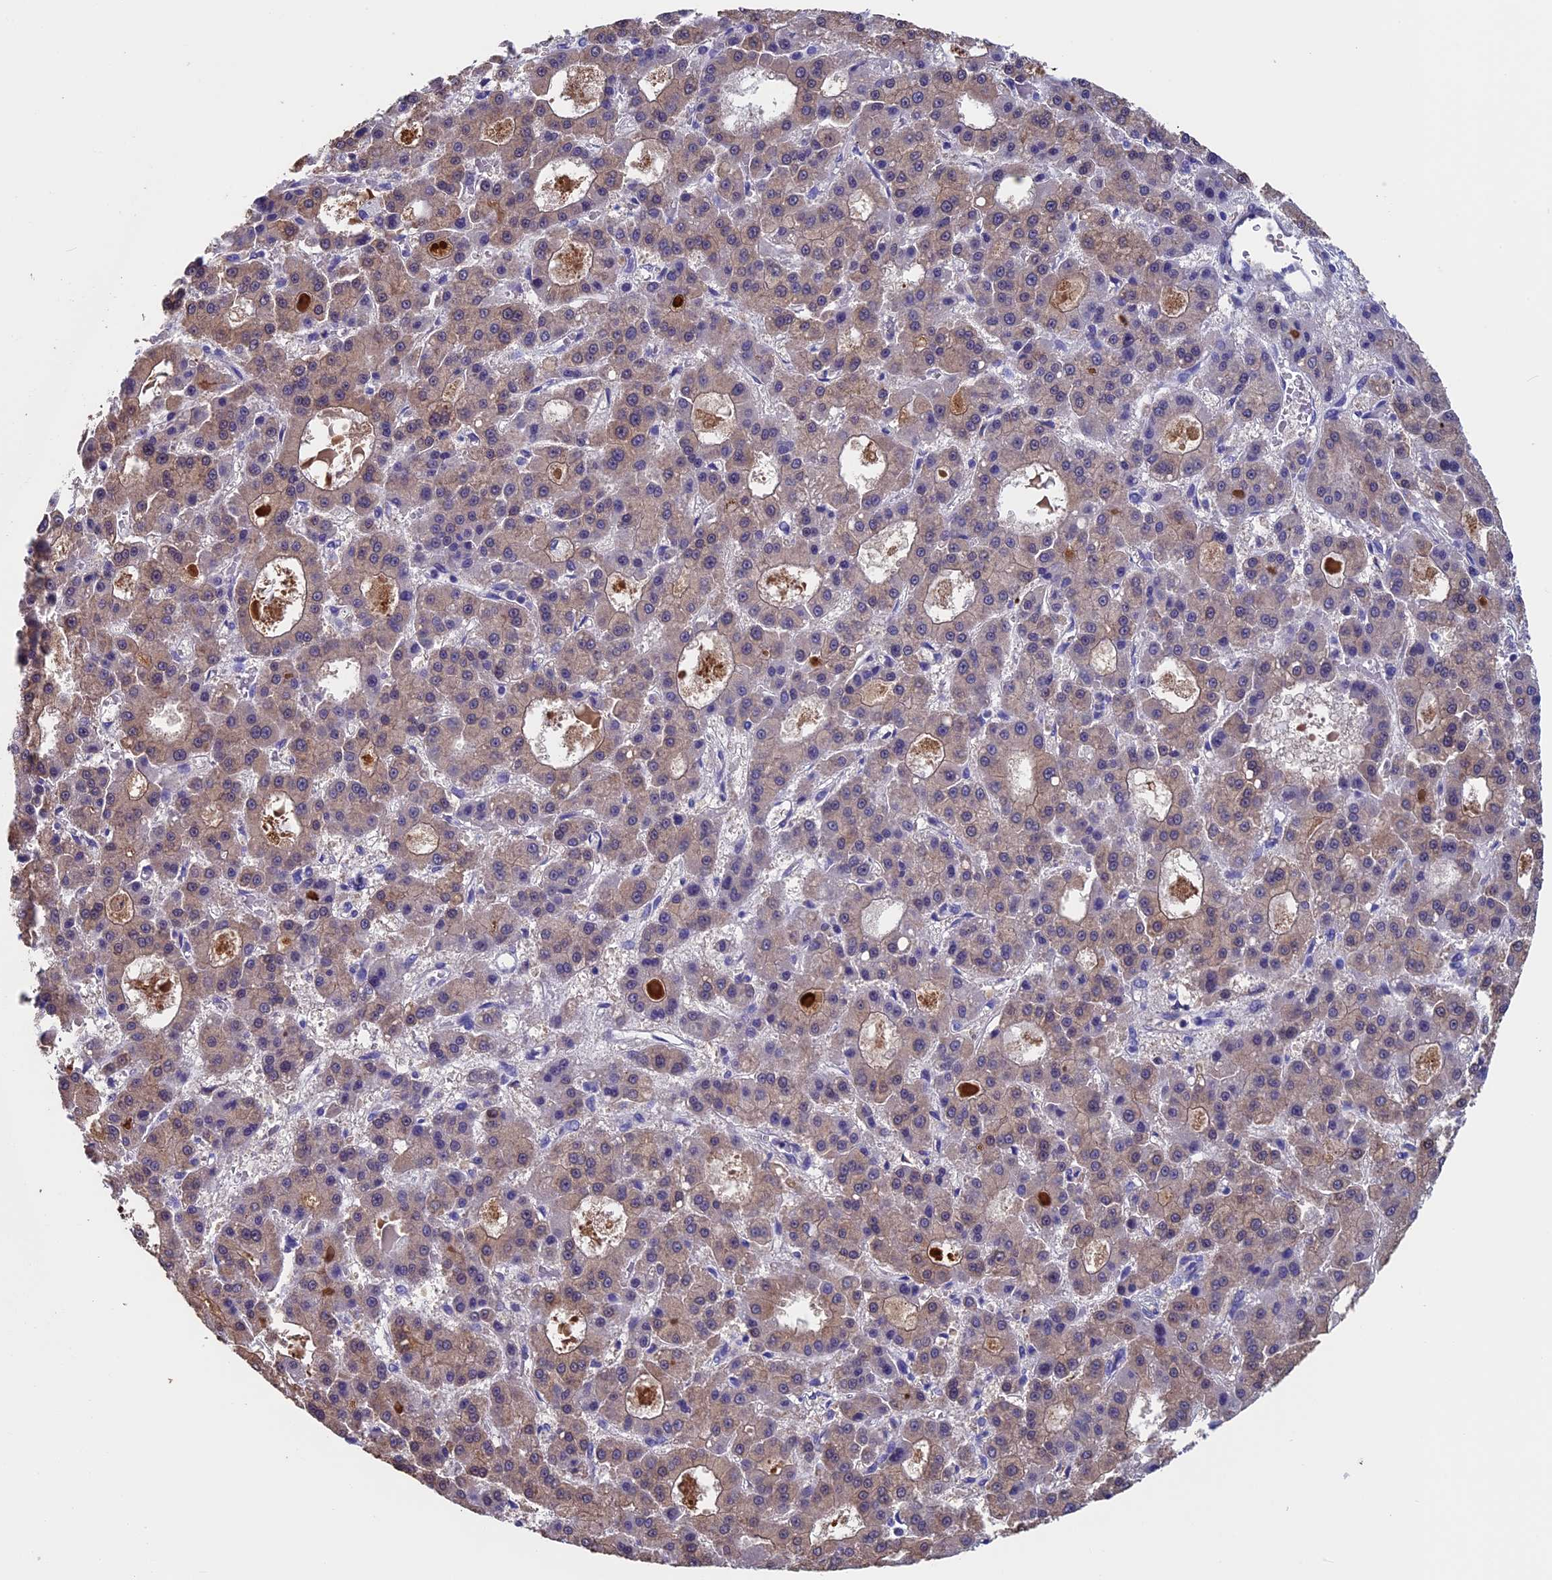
{"staining": {"intensity": "weak", "quantity": "25%-75%", "location": "cytoplasmic/membranous"}, "tissue": "liver cancer", "cell_type": "Tumor cells", "image_type": "cancer", "snomed": [{"axis": "morphology", "description": "Carcinoma, Hepatocellular, NOS"}, {"axis": "topography", "description": "Liver"}], "caption": "About 25%-75% of tumor cells in liver cancer (hepatocellular carcinoma) show weak cytoplasmic/membranous protein positivity as visualized by brown immunohistochemical staining.", "gene": "ADH7", "patient": {"sex": "male", "age": 70}}